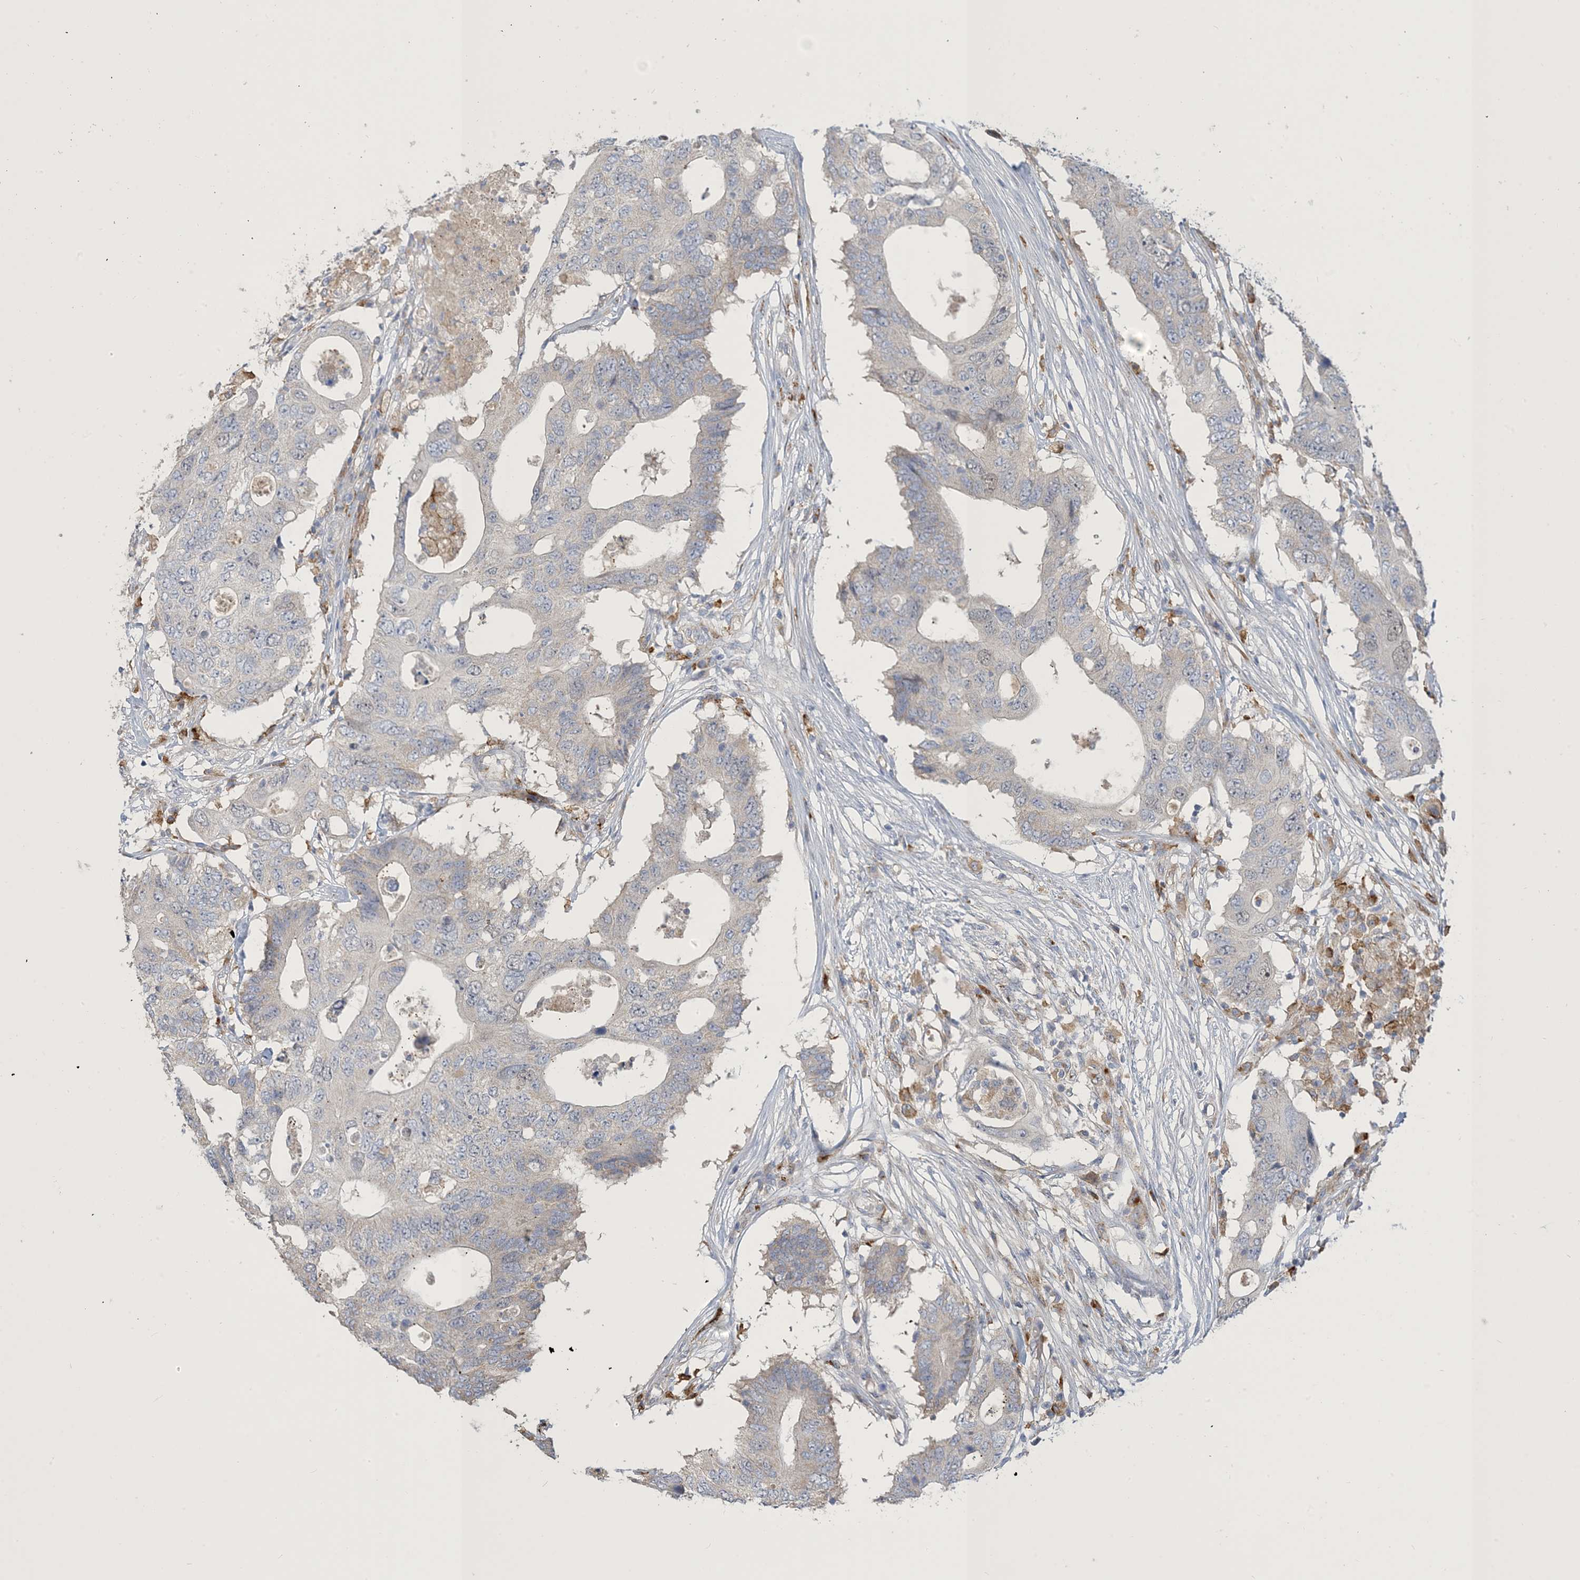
{"staining": {"intensity": "negative", "quantity": "none", "location": "none"}, "tissue": "colorectal cancer", "cell_type": "Tumor cells", "image_type": "cancer", "snomed": [{"axis": "morphology", "description": "Adenocarcinoma, NOS"}, {"axis": "topography", "description": "Colon"}], "caption": "Adenocarcinoma (colorectal) was stained to show a protein in brown. There is no significant positivity in tumor cells.", "gene": "PEAR1", "patient": {"sex": "male", "age": 71}}